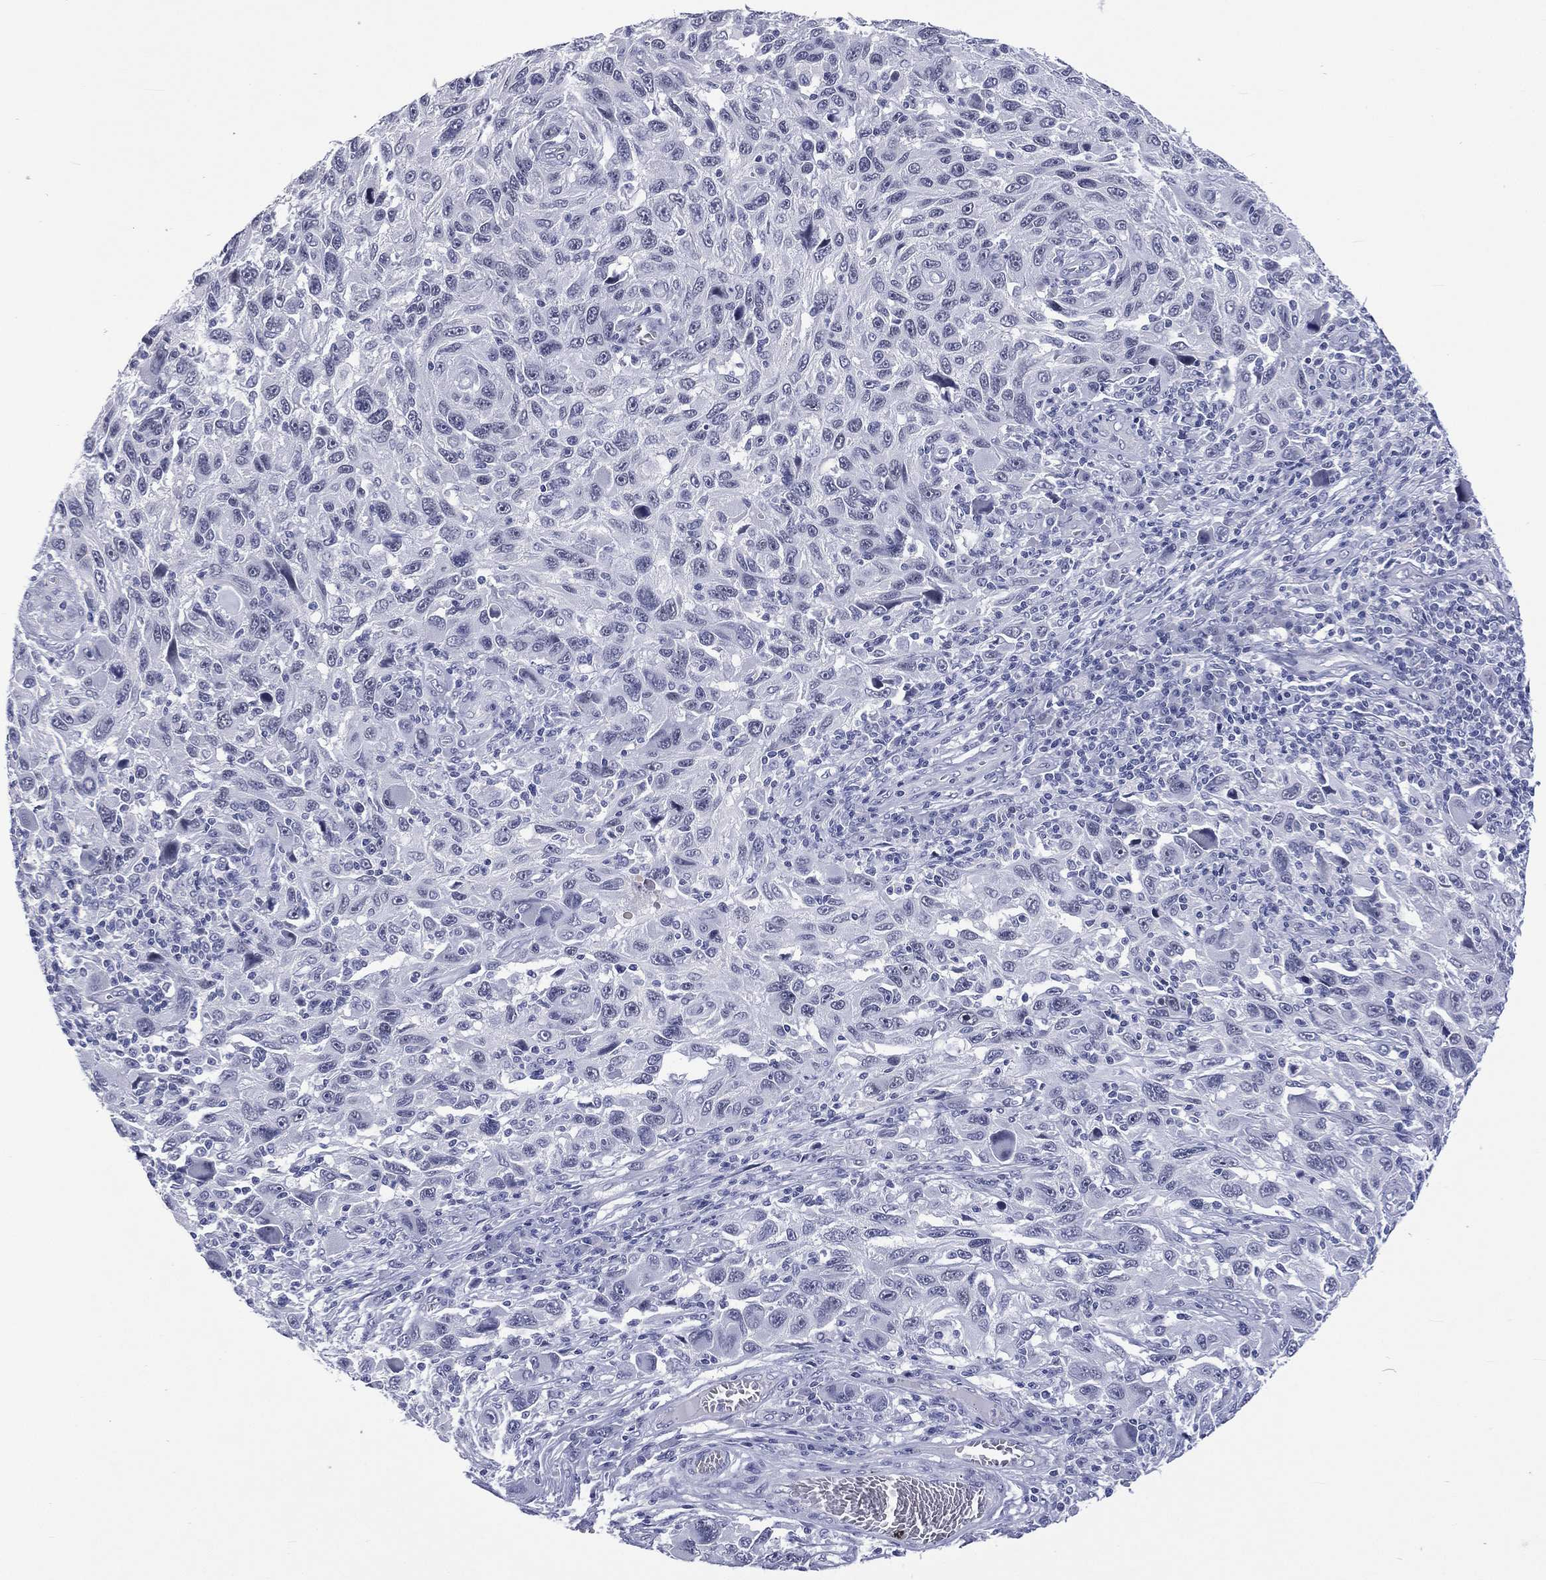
{"staining": {"intensity": "negative", "quantity": "none", "location": "none"}, "tissue": "melanoma", "cell_type": "Tumor cells", "image_type": "cancer", "snomed": [{"axis": "morphology", "description": "Malignant melanoma, NOS"}, {"axis": "topography", "description": "Skin"}], "caption": "Human malignant melanoma stained for a protein using immunohistochemistry (IHC) exhibits no positivity in tumor cells.", "gene": "SSX1", "patient": {"sex": "male", "age": 53}}